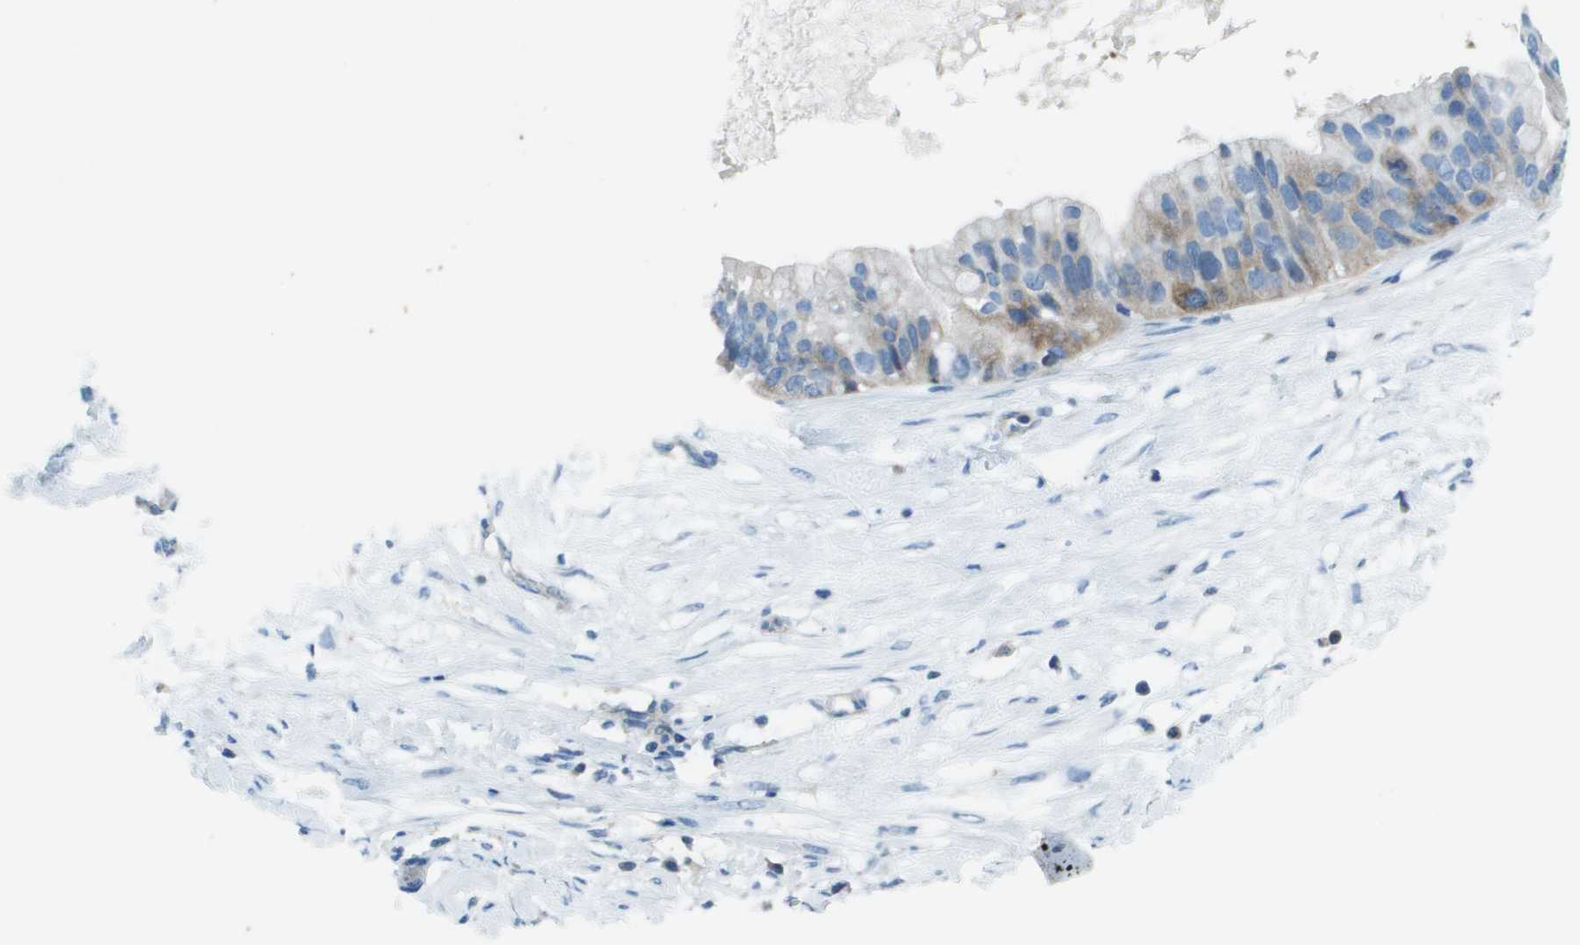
{"staining": {"intensity": "moderate", "quantity": "25%-75%", "location": "cytoplasmic/membranous"}, "tissue": "ovarian cancer", "cell_type": "Tumor cells", "image_type": "cancer", "snomed": [{"axis": "morphology", "description": "Cystadenocarcinoma, mucinous, NOS"}, {"axis": "topography", "description": "Ovary"}], "caption": "Immunohistochemical staining of mucinous cystadenocarcinoma (ovarian) reveals medium levels of moderate cytoplasmic/membranous protein staining in approximately 25%-75% of tumor cells. (IHC, brightfield microscopy, high magnification).", "gene": "STIP1", "patient": {"sex": "female", "age": 80}}